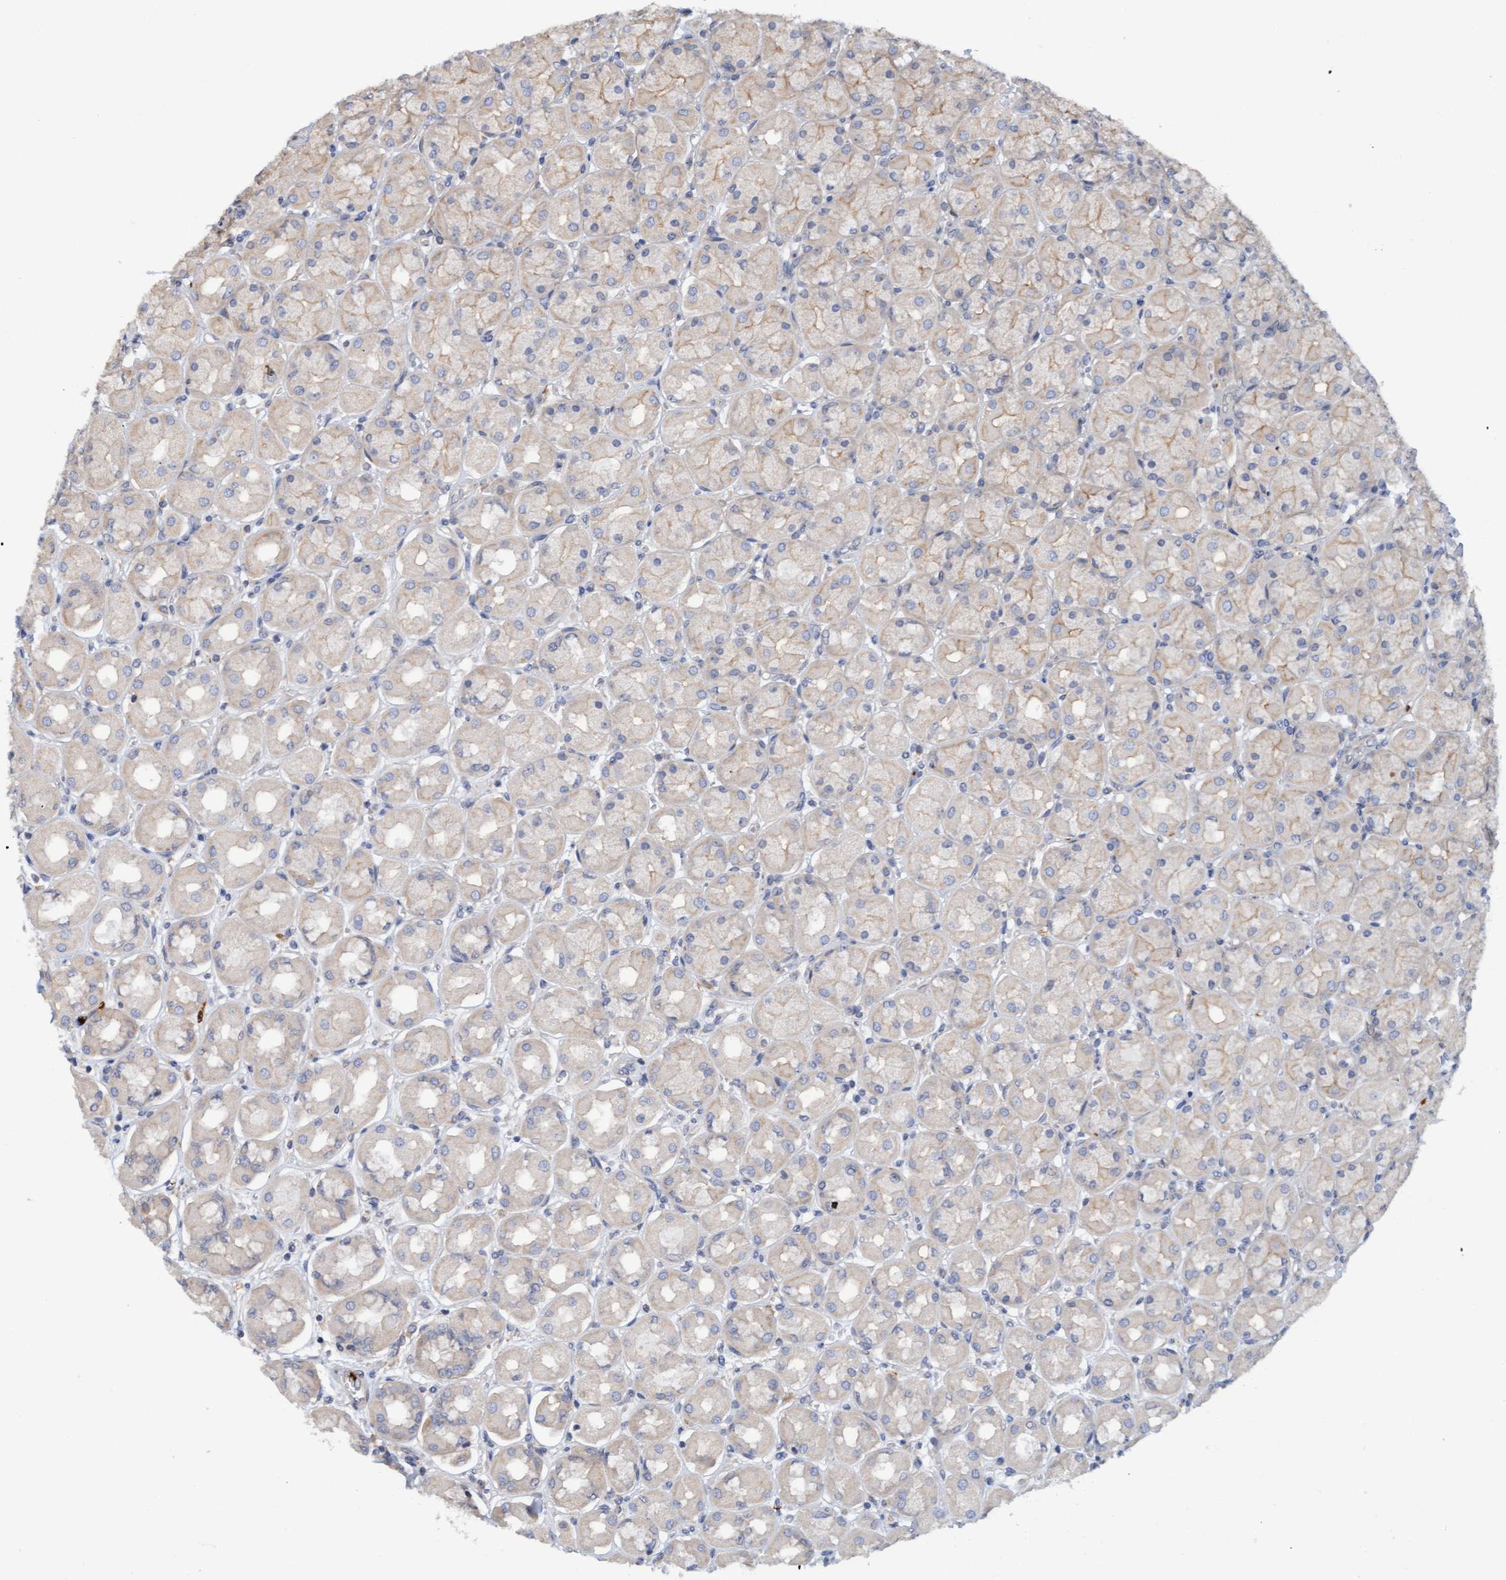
{"staining": {"intensity": "weak", "quantity": "25%-75%", "location": "cytoplasmic/membranous"}, "tissue": "stomach", "cell_type": "Glandular cells", "image_type": "normal", "snomed": [{"axis": "morphology", "description": "Normal tissue, NOS"}, {"axis": "topography", "description": "Stomach, upper"}], "caption": "There is low levels of weak cytoplasmic/membranous staining in glandular cells of benign stomach, as demonstrated by immunohistochemical staining (brown color).", "gene": "MMP8", "patient": {"sex": "female", "age": 56}}